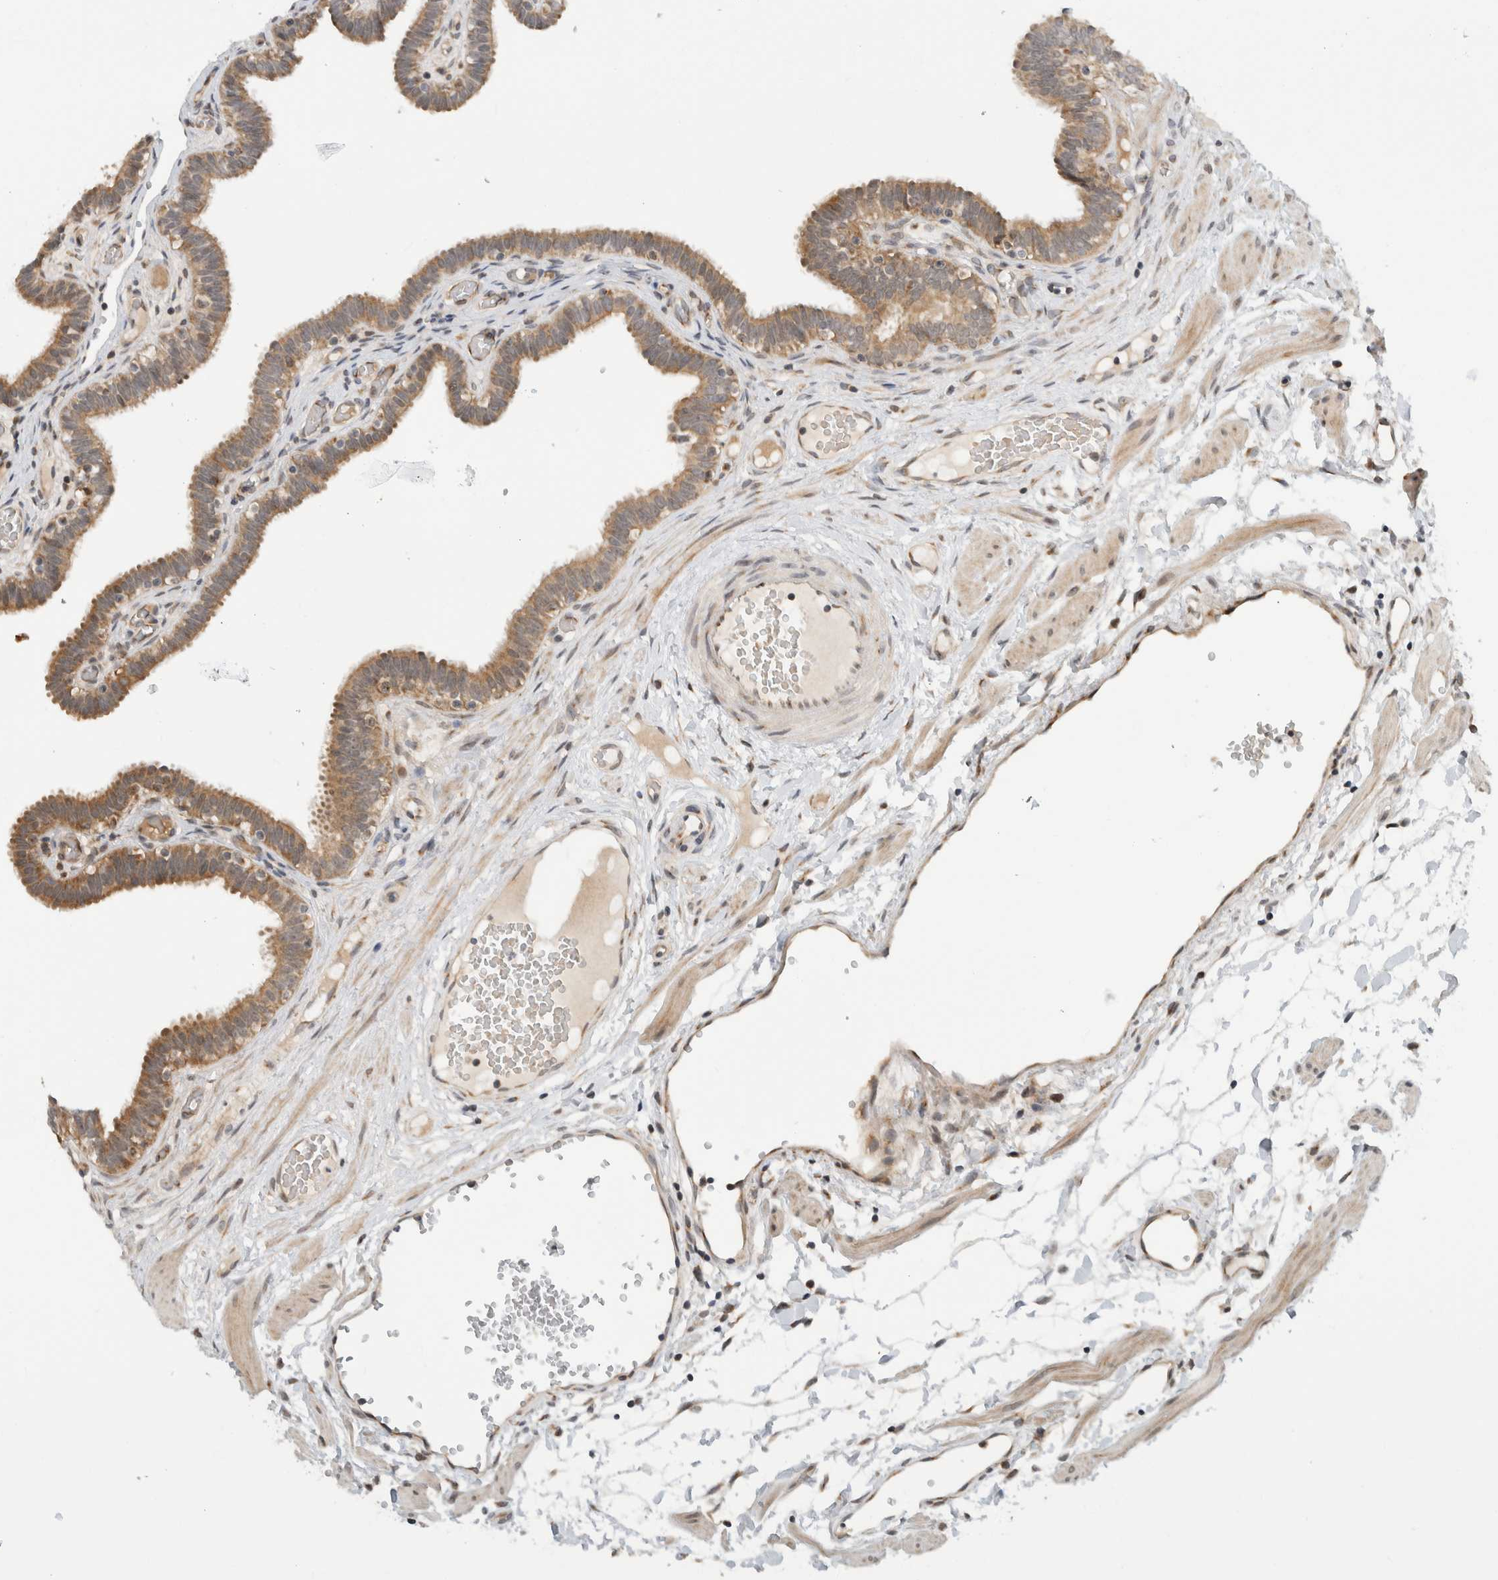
{"staining": {"intensity": "moderate", "quantity": "25%-75%", "location": "cytoplasmic/membranous"}, "tissue": "fallopian tube", "cell_type": "Glandular cells", "image_type": "normal", "snomed": [{"axis": "morphology", "description": "Normal tissue, NOS"}, {"axis": "topography", "description": "Fallopian tube"}, {"axis": "topography", "description": "Placenta"}], "caption": "A micrograph of fallopian tube stained for a protein shows moderate cytoplasmic/membranous brown staining in glandular cells. The protein of interest is stained brown, and the nuclei are stained in blue (DAB IHC with brightfield microscopy, high magnification).", "gene": "CMC2", "patient": {"sex": "female", "age": 32}}